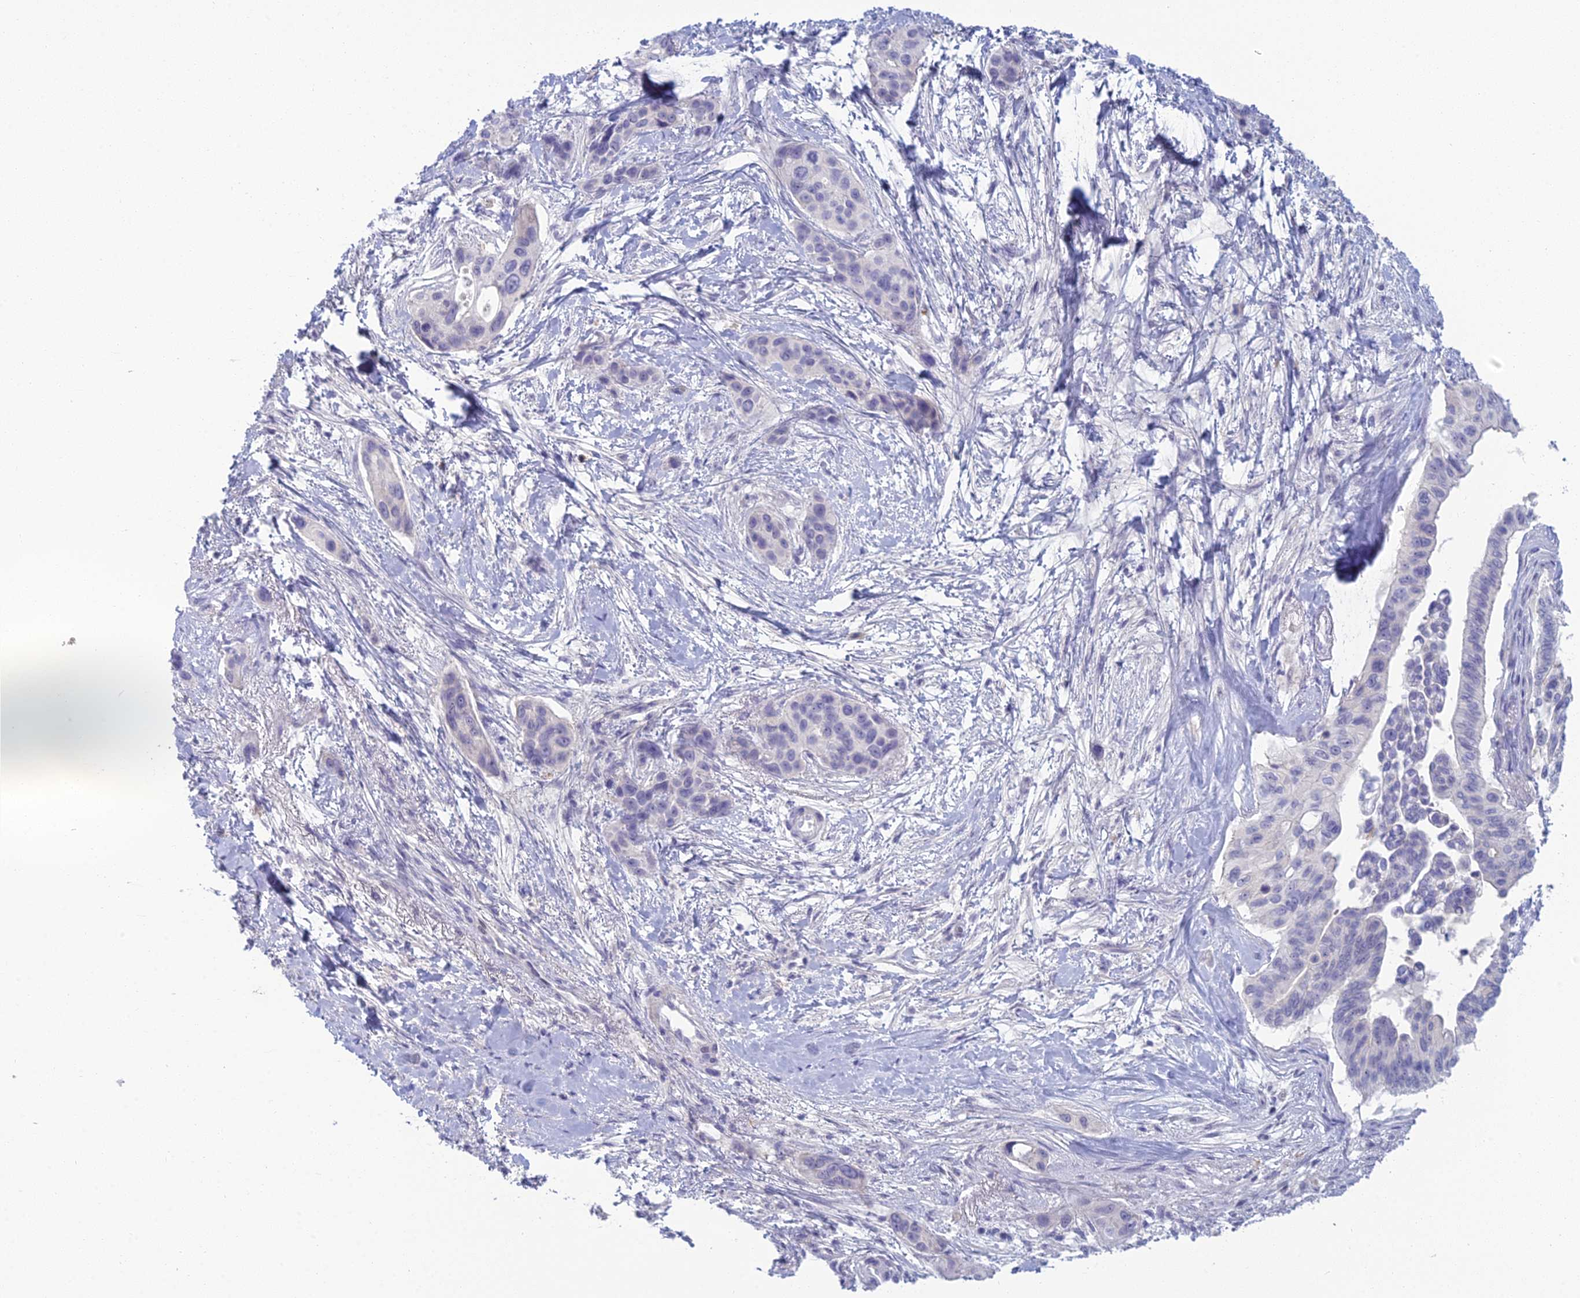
{"staining": {"intensity": "negative", "quantity": "none", "location": "none"}, "tissue": "pancreatic cancer", "cell_type": "Tumor cells", "image_type": "cancer", "snomed": [{"axis": "morphology", "description": "Adenocarcinoma, NOS"}, {"axis": "topography", "description": "Pancreas"}], "caption": "Immunohistochemistry image of neoplastic tissue: pancreatic cancer stained with DAB exhibits no significant protein positivity in tumor cells.", "gene": "MUC13", "patient": {"sex": "male", "age": 72}}